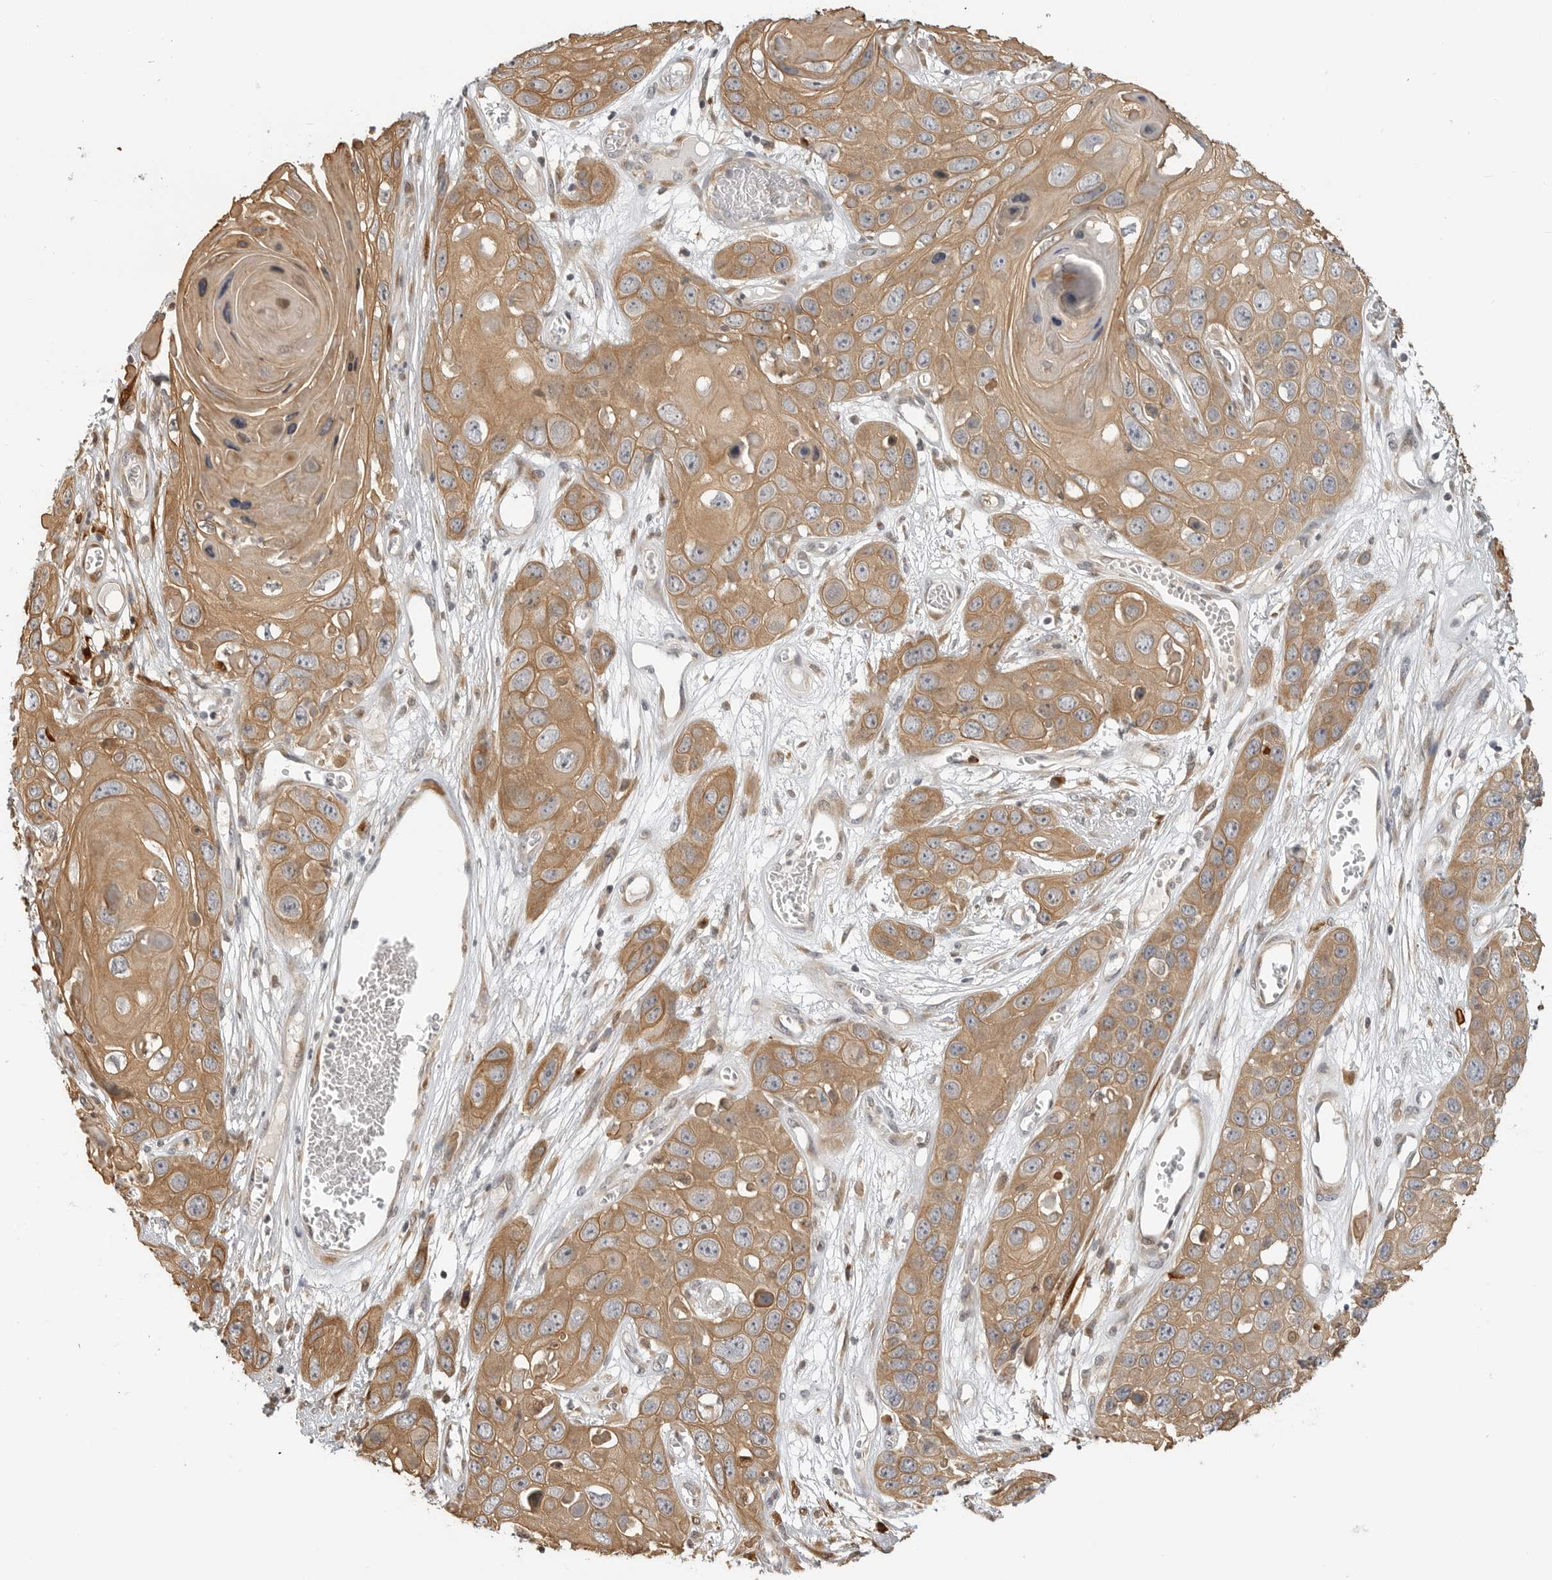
{"staining": {"intensity": "moderate", "quantity": ">75%", "location": "cytoplasmic/membranous"}, "tissue": "skin cancer", "cell_type": "Tumor cells", "image_type": "cancer", "snomed": [{"axis": "morphology", "description": "Squamous cell carcinoma, NOS"}, {"axis": "topography", "description": "Skin"}], "caption": "Protein expression analysis of squamous cell carcinoma (skin) reveals moderate cytoplasmic/membranous staining in approximately >75% of tumor cells.", "gene": "IDO1", "patient": {"sex": "male", "age": 55}}